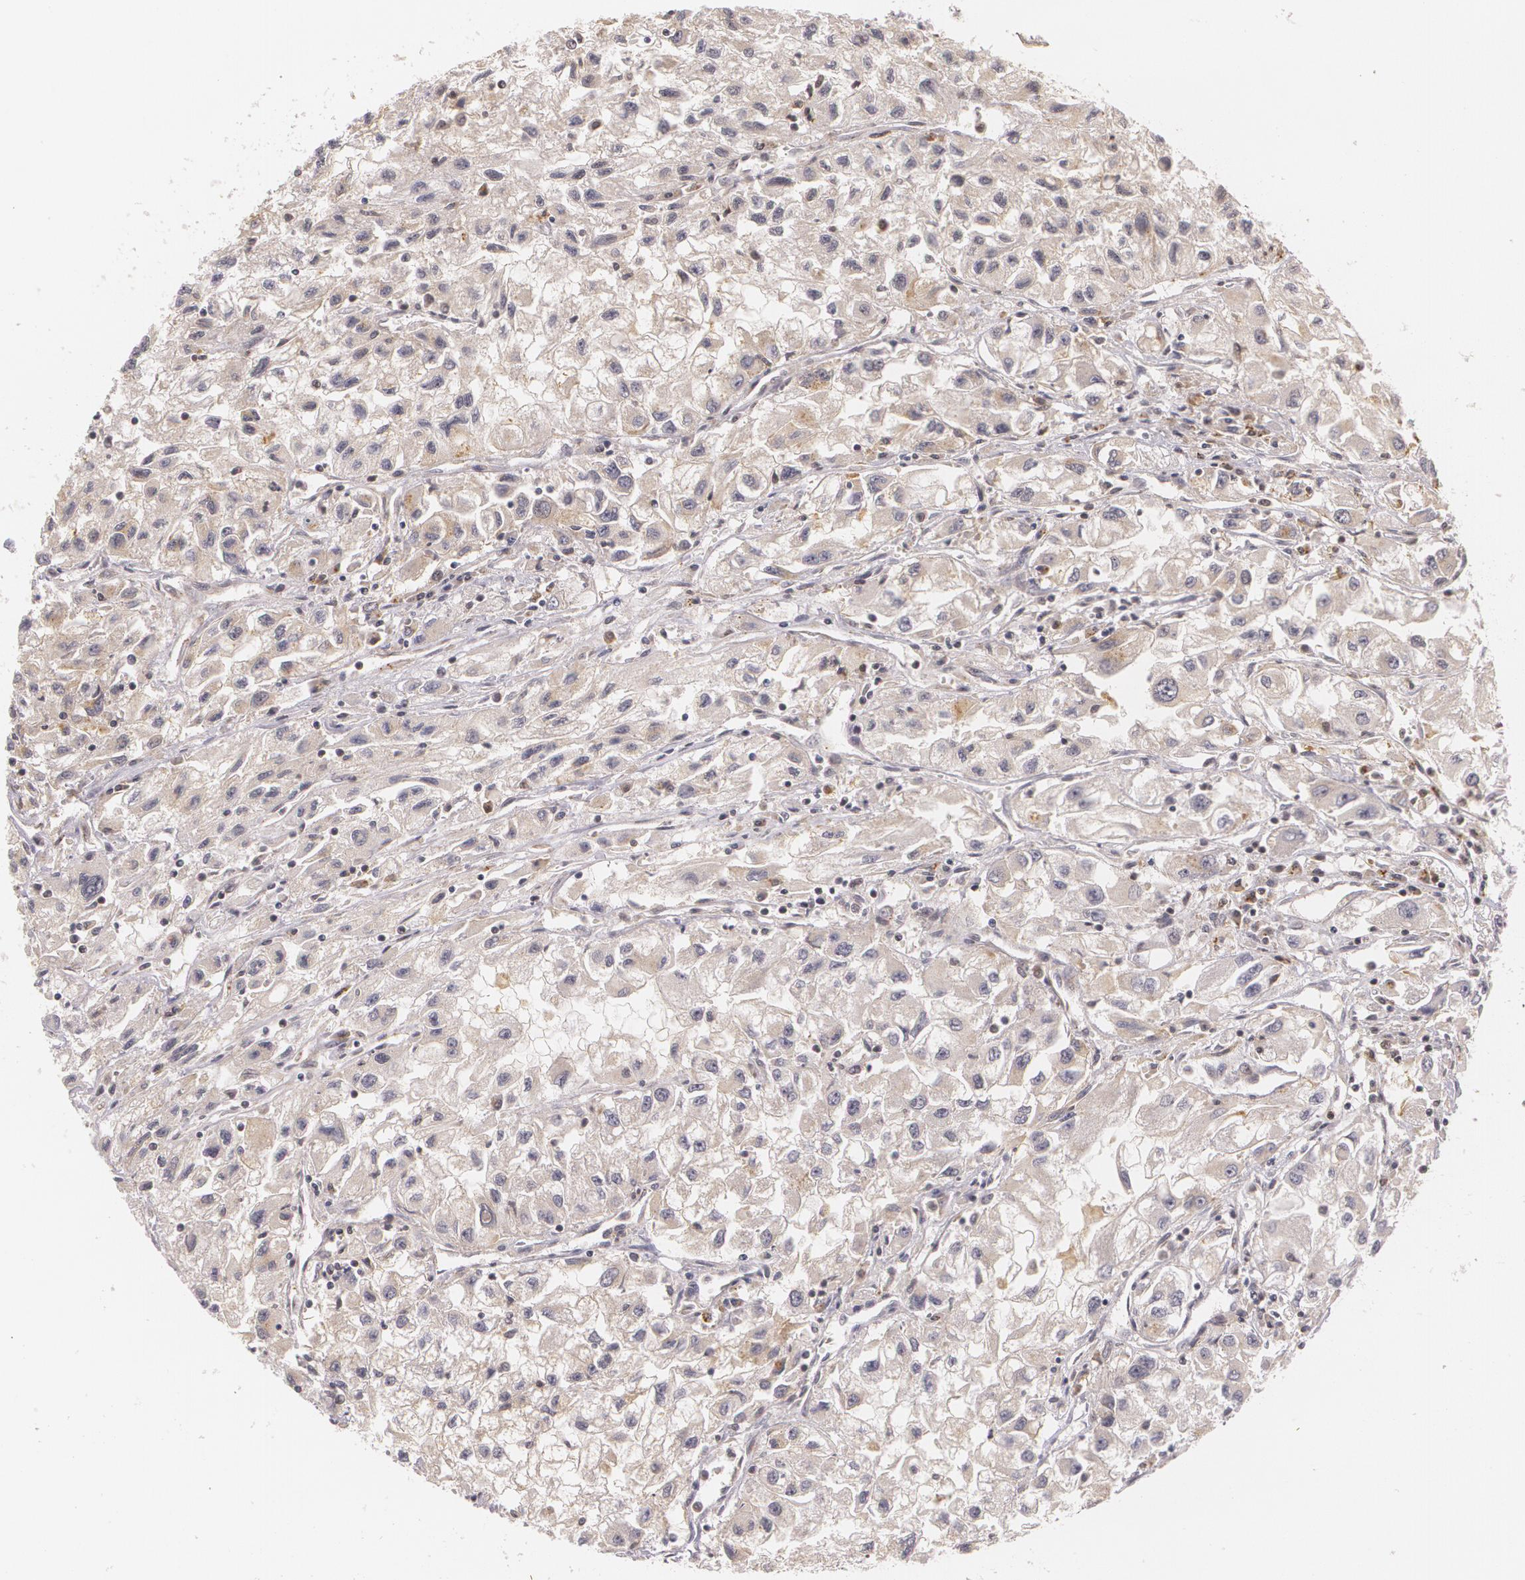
{"staining": {"intensity": "weak", "quantity": ">75%", "location": "cytoplasmic/membranous"}, "tissue": "renal cancer", "cell_type": "Tumor cells", "image_type": "cancer", "snomed": [{"axis": "morphology", "description": "Adenocarcinoma, NOS"}, {"axis": "topography", "description": "Kidney"}], "caption": "Weak cytoplasmic/membranous expression for a protein is seen in approximately >75% of tumor cells of adenocarcinoma (renal) using immunohistochemistry (IHC).", "gene": "VAV3", "patient": {"sex": "male", "age": 59}}